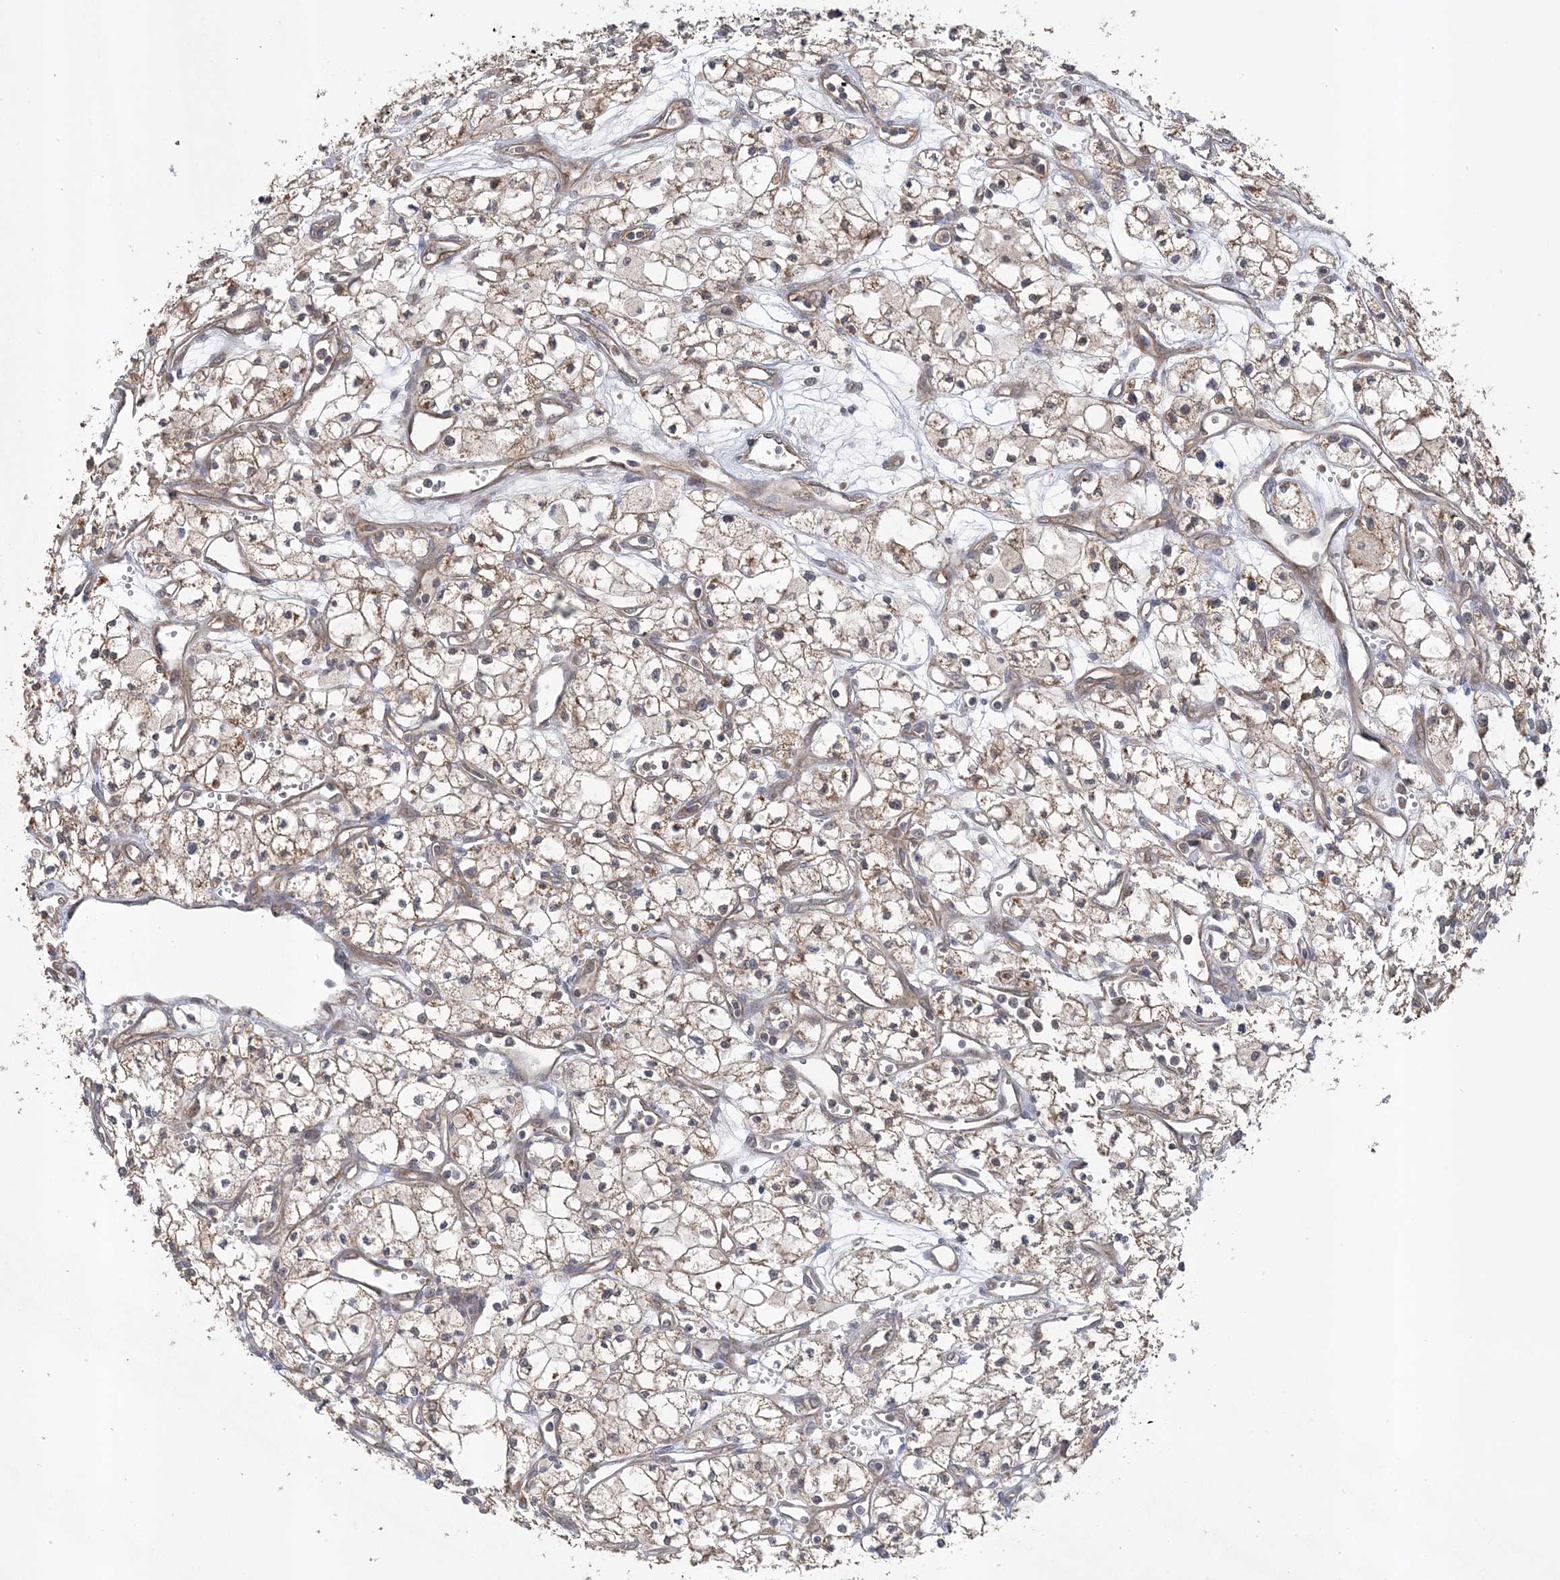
{"staining": {"intensity": "weak", "quantity": ">75%", "location": "cytoplasmic/membranous"}, "tissue": "renal cancer", "cell_type": "Tumor cells", "image_type": "cancer", "snomed": [{"axis": "morphology", "description": "Adenocarcinoma, NOS"}, {"axis": "topography", "description": "Kidney"}], "caption": "A photomicrograph of renal cancer stained for a protein exhibits weak cytoplasmic/membranous brown staining in tumor cells.", "gene": "MMADHC", "patient": {"sex": "male", "age": 59}}